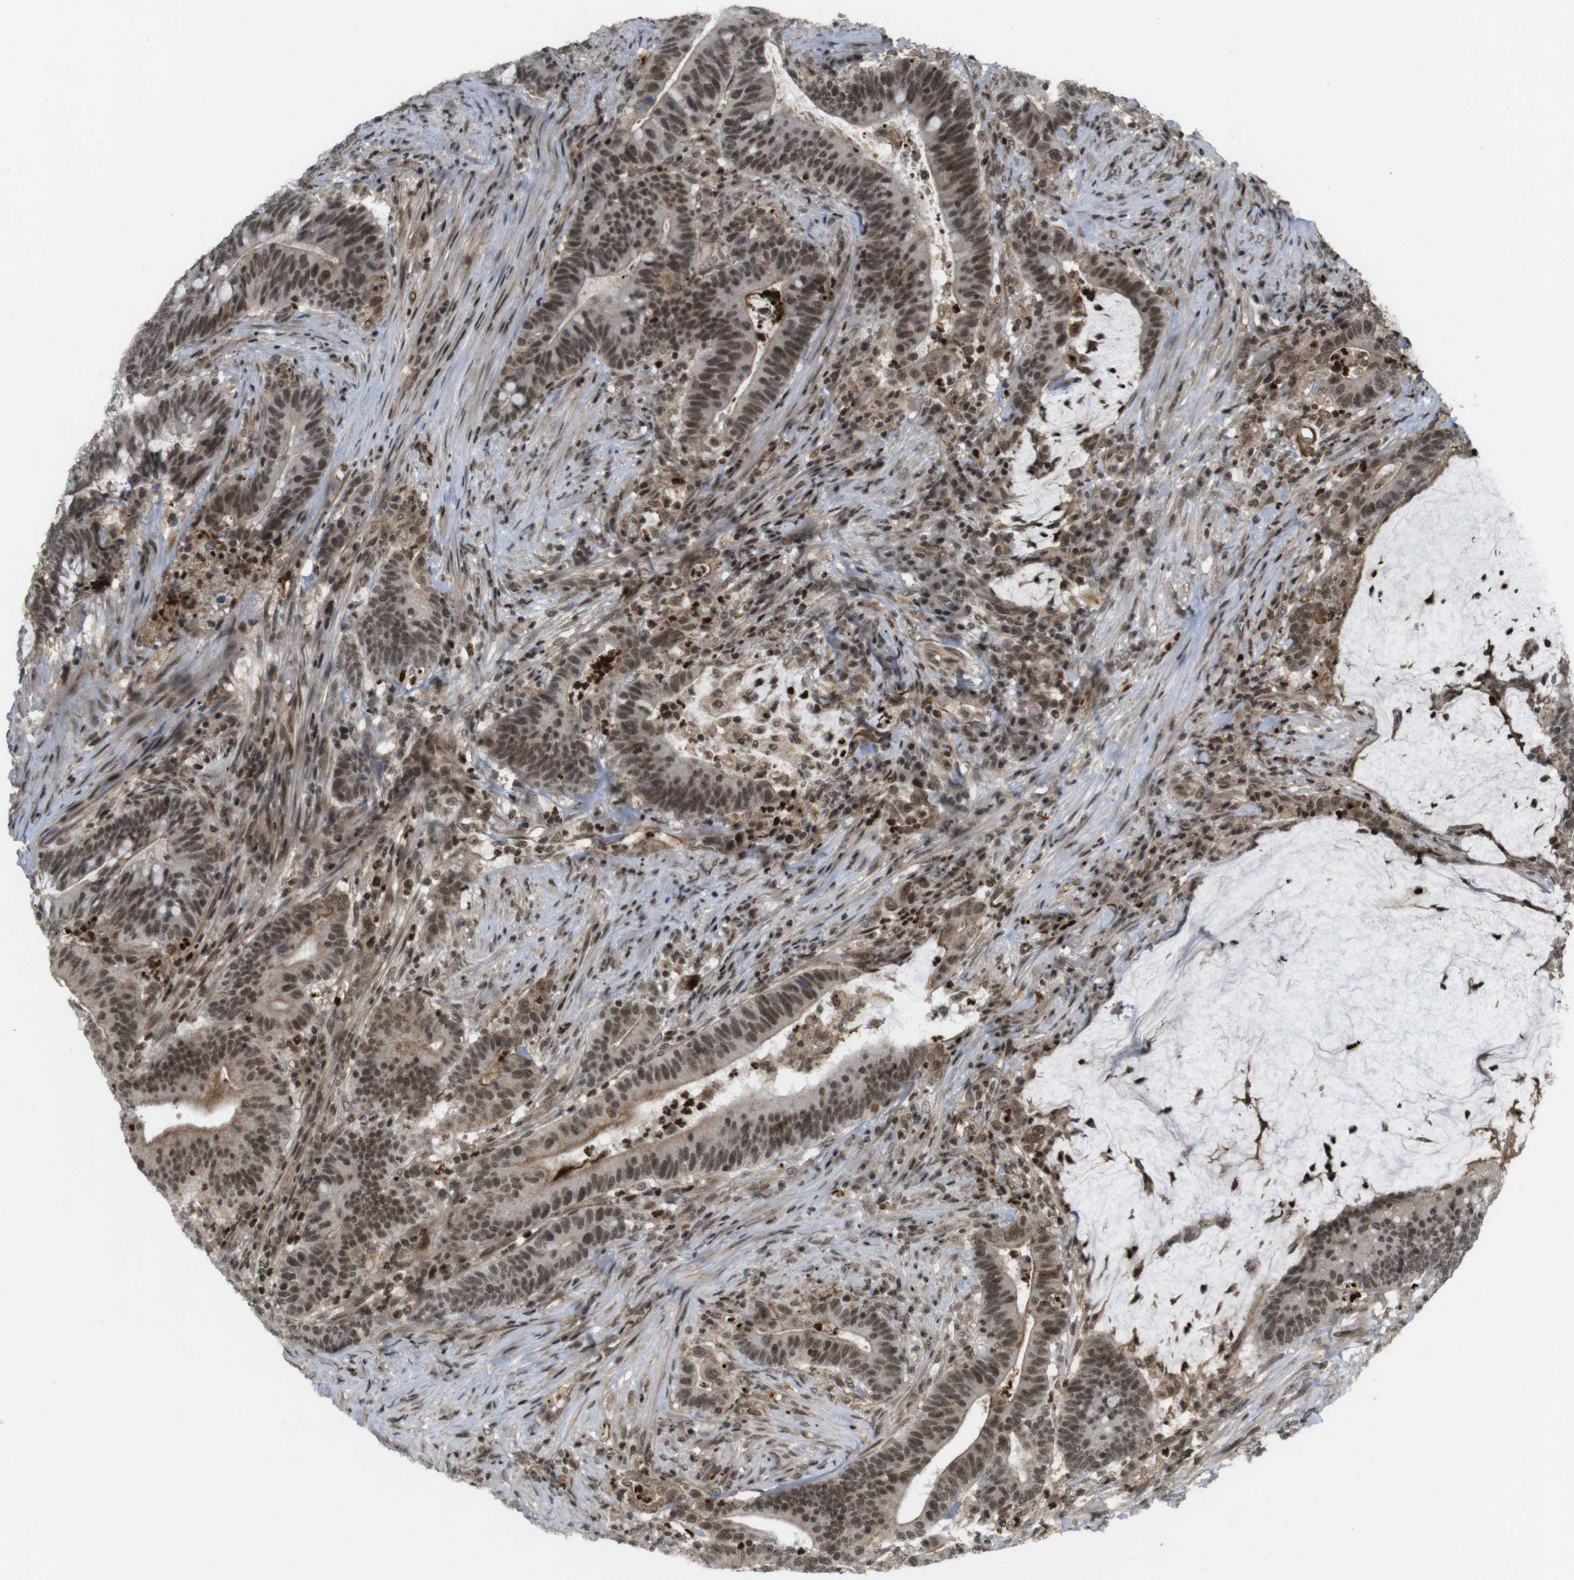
{"staining": {"intensity": "strong", "quantity": ">75%", "location": "nuclear"}, "tissue": "colorectal cancer", "cell_type": "Tumor cells", "image_type": "cancer", "snomed": [{"axis": "morphology", "description": "Normal tissue, NOS"}, {"axis": "morphology", "description": "Adenocarcinoma, NOS"}, {"axis": "topography", "description": "Colon"}], "caption": "Colorectal cancer (adenocarcinoma) tissue shows strong nuclear positivity in about >75% of tumor cells, visualized by immunohistochemistry. The protein is shown in brown color, while the nuclei are stained blue.", "gene": "SP2", "patient": {"sex": "female", "age": 66}}